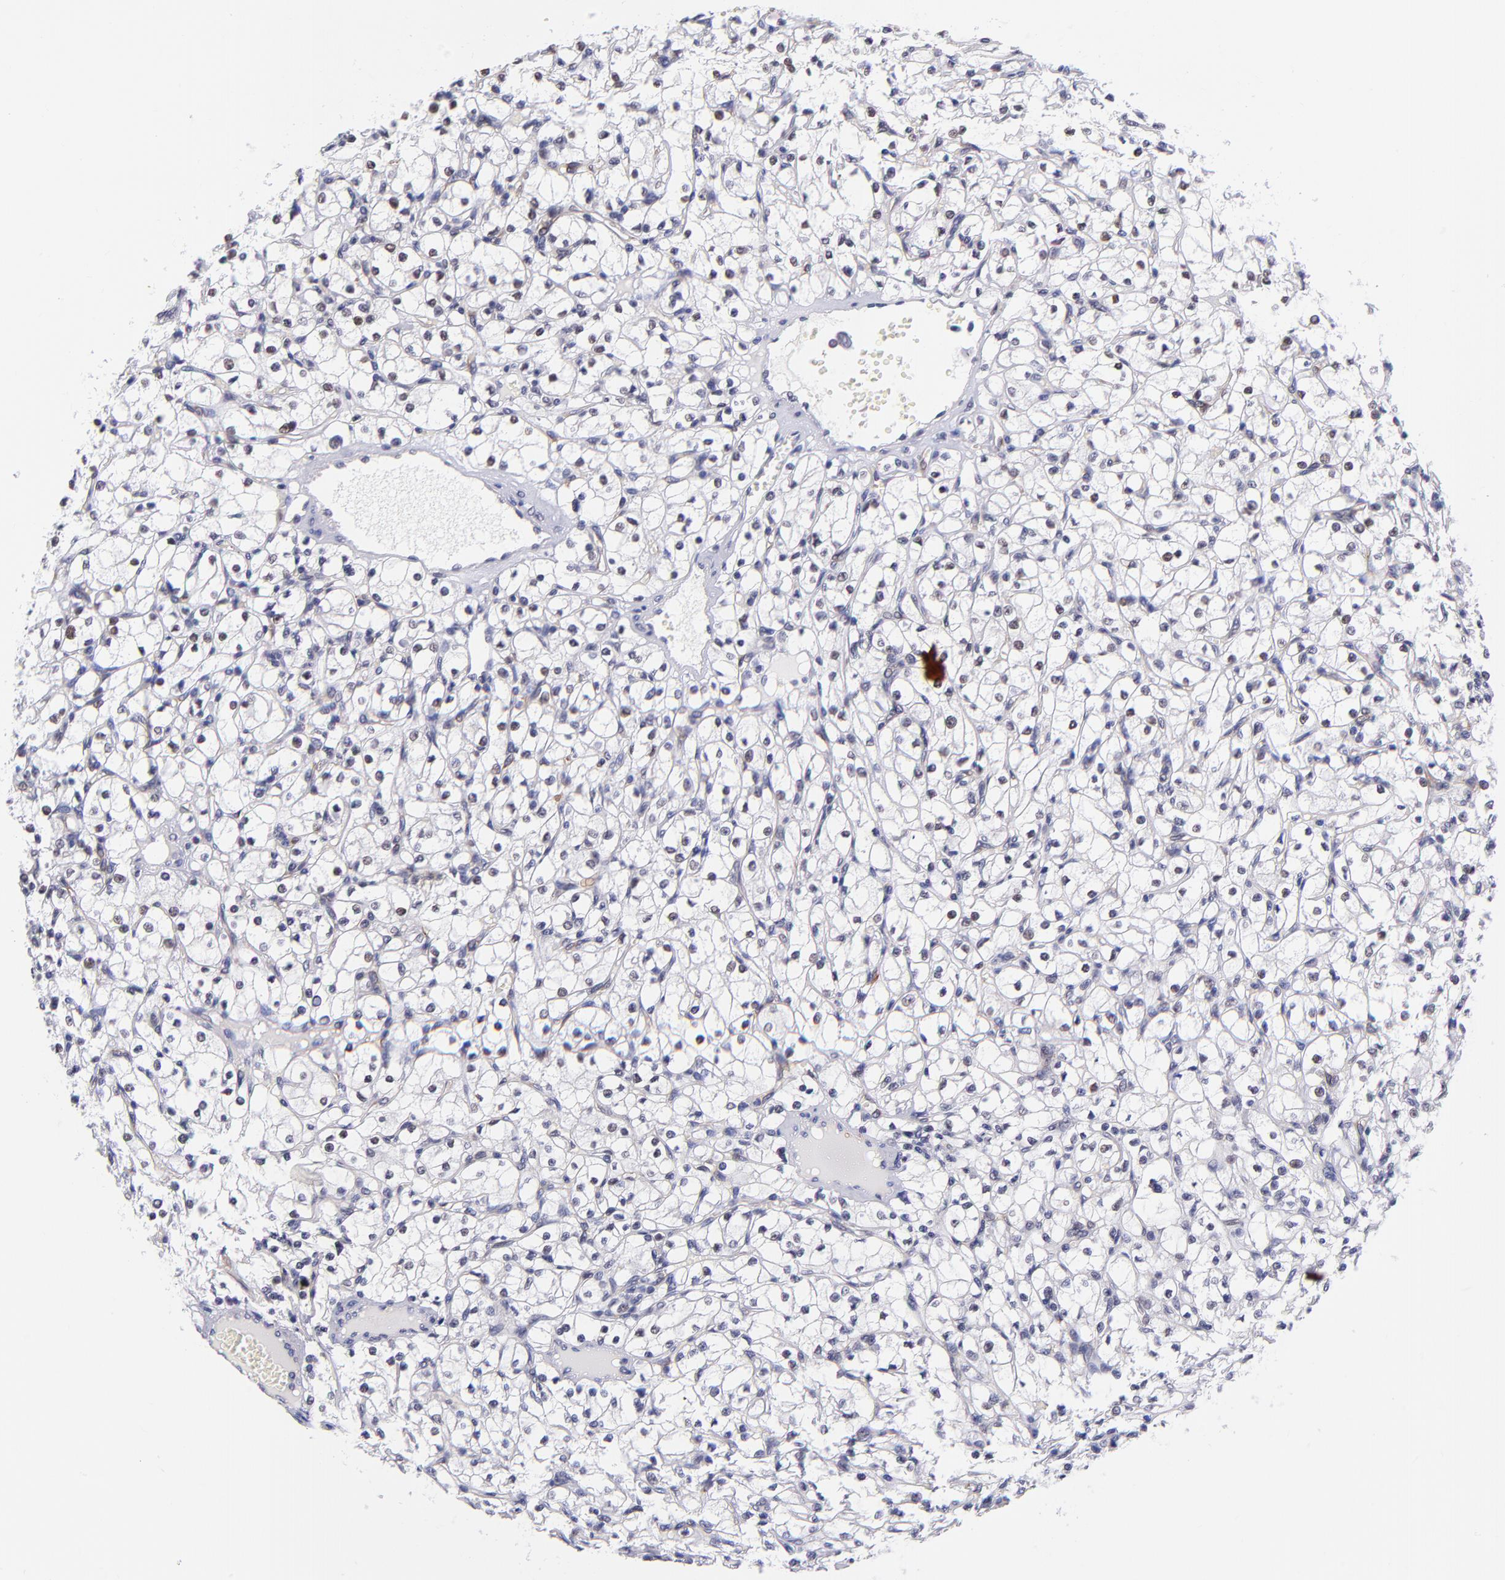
{"staining": {"intensity": "moderate", "quantity": "25%-75%", "location": "nuclear"}, "tissue": "renal cancer", "cell_type": "Tumor cells", "image_type": "cancer", "snomed": [{"axis": "morphology", "description": "Adenocarcinoma, NOS"}, {"axis": "topography", "description": "Kidney"}], "caption": "Tumor cells reveal medium levels of moderate nuclear expression in approximately 25%-75% of cells in human renal adenocarcinoma.", "gene": "SOX6", "patient": {"sex": "male", "age": 61}}